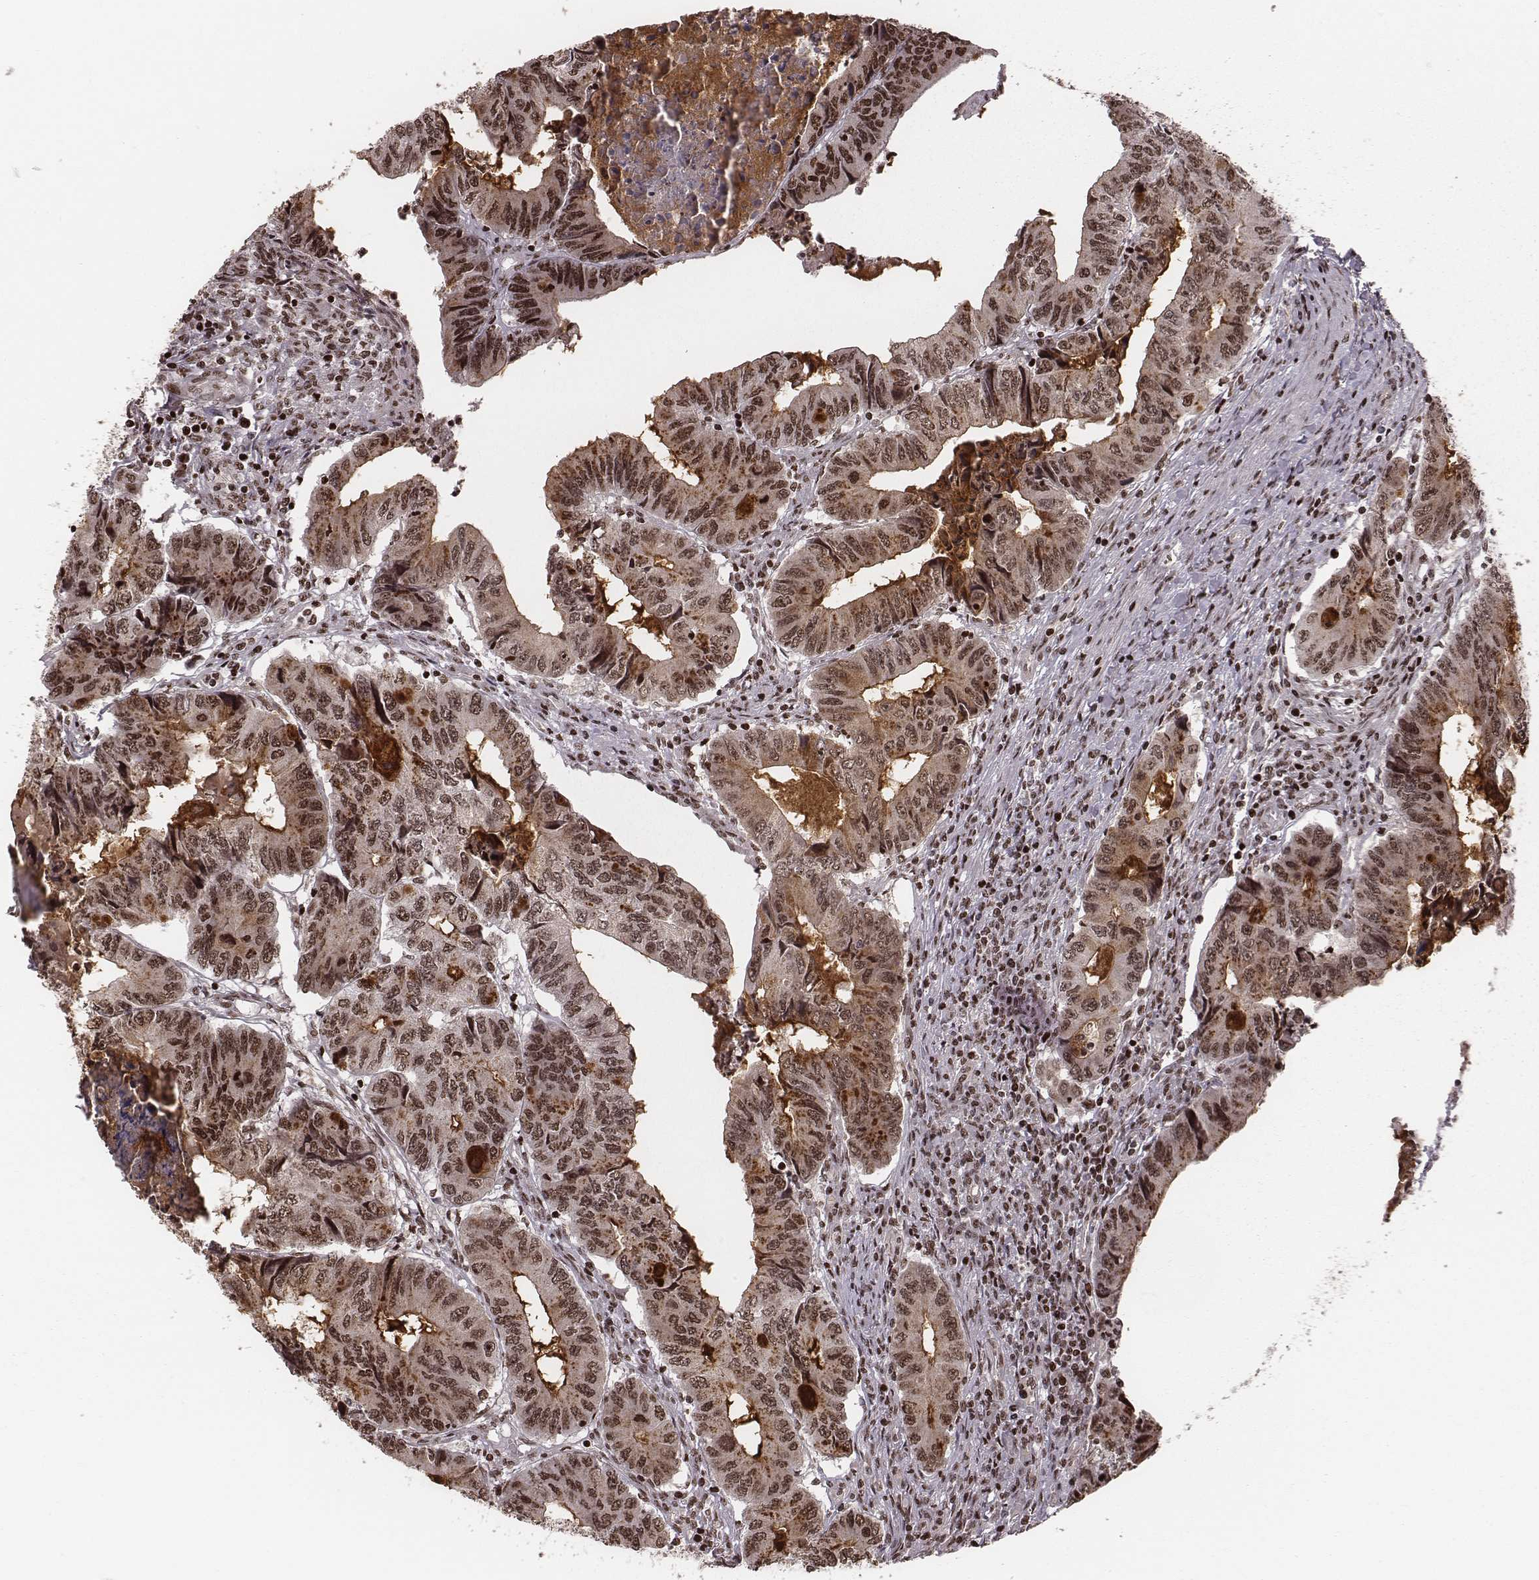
{"staining": {"intensity": "weak", "quantity": ">75%", "location": "cytoplasmic/membranous,nuclear"}, "tissue": "colorectal cancer", "cell_type": "Tumor cells", "image_type": "cancer", "snomed": [{"axis": "morphology", "description": "Adenocarcinoma, NOS"}, {"axis": "topography", "description": "Colon"}], "caption": "DAB (3,3'-diaminobenzidine) immunohistochemical staining of human adenocarcinoma (colorectal) exhibits weak cytoplasmic/membranous and nuclear protein expression in about >75% of tumor cells.", "gene": "VRK3", "patient": {"sex": "male", "age": 53}}